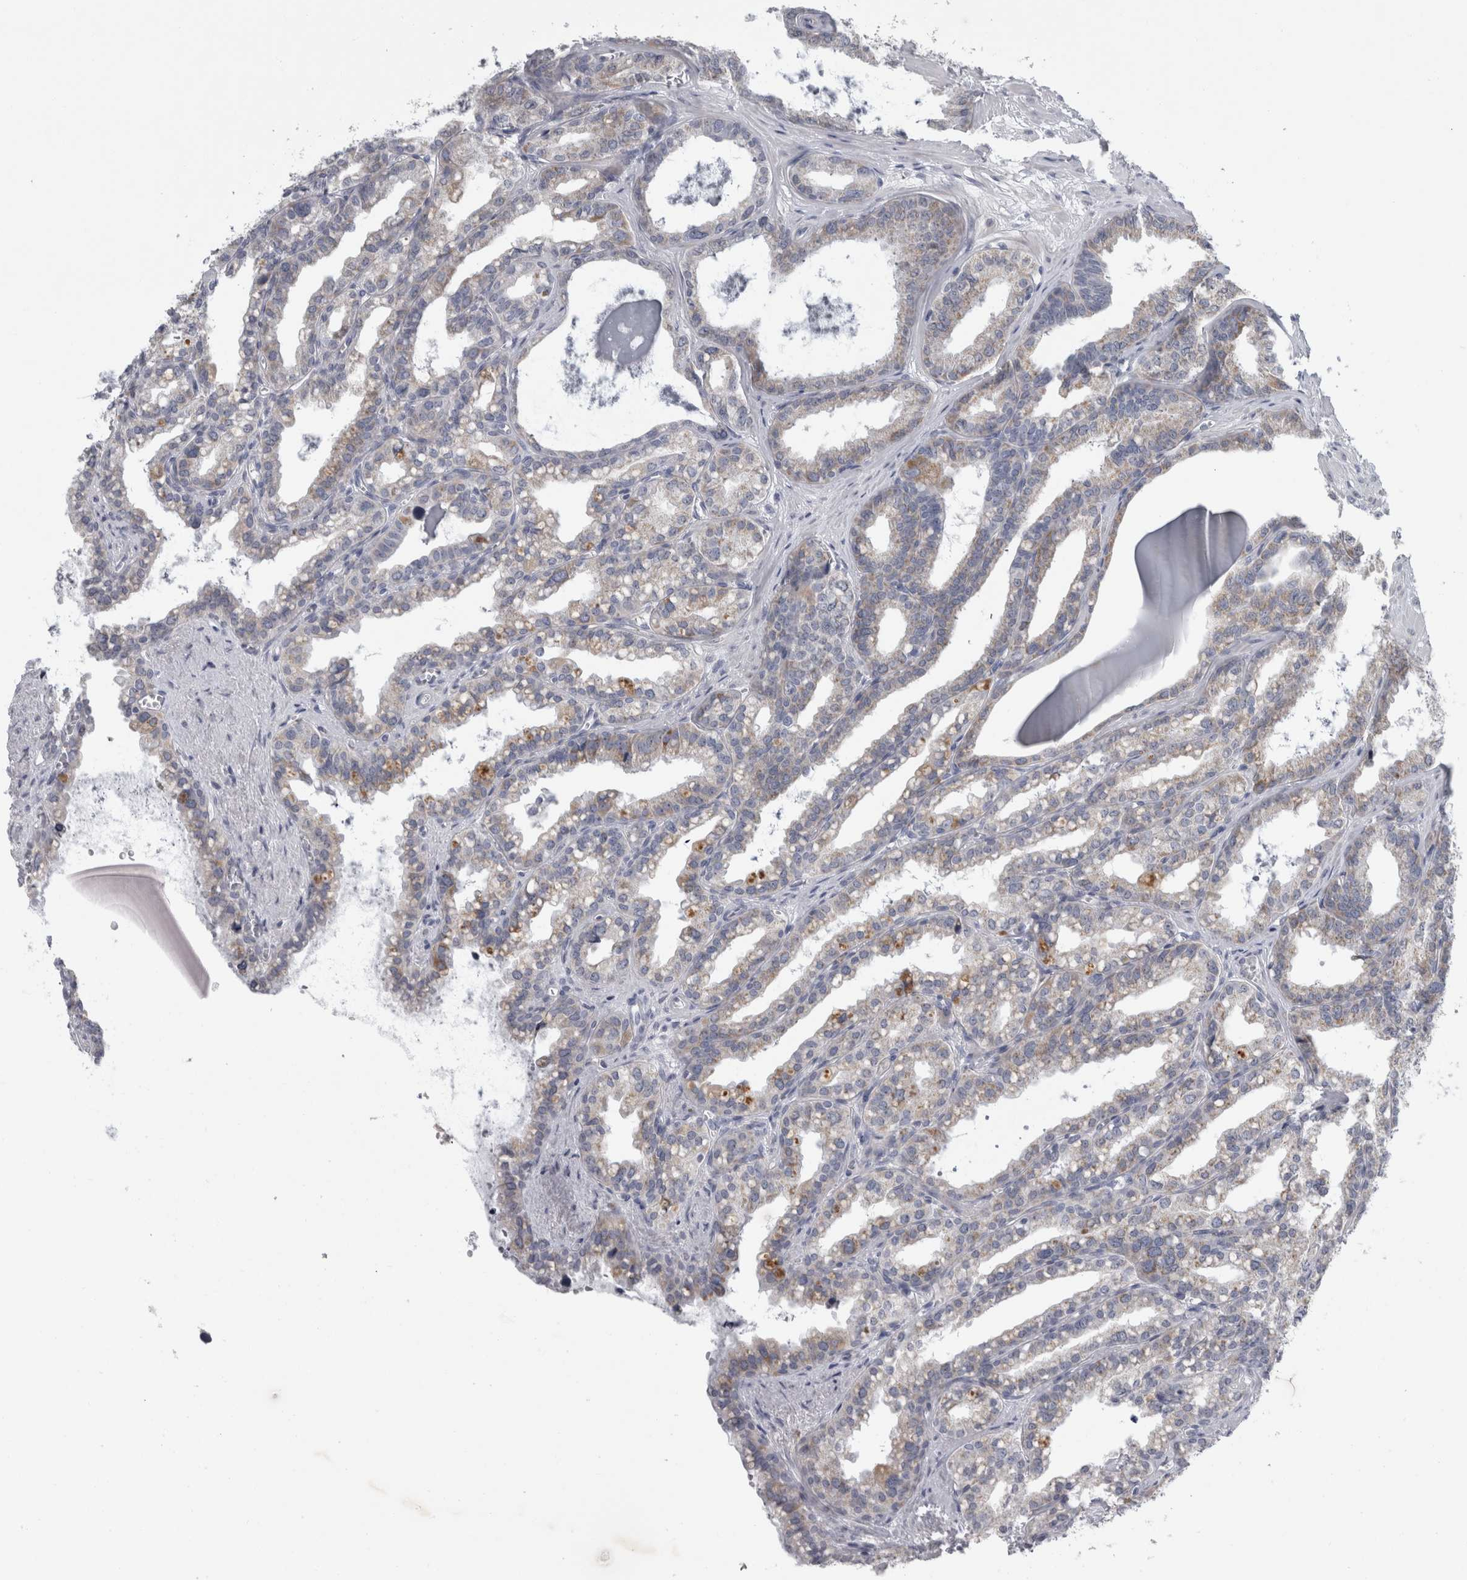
{"staining": {"intensity": "moderate", "quantity": "25%-75%", "location": "cytoplasmic/membranous"}, "tissue": "seminal vesicle", "cell_type": "Glandular cells", "image_type": "normal", "snomed": [{"axis": "morphology", "description": "Normal tissue, NOS"}, {"axis": "topography", "description": "Prostate"}, {"axis": "topography", "description": "Seminal veicle"}], "caption": "A micrograph showing moderate cytoplasmic/membranous positivity in about 25%-75% of glandular cells in normal seminal vesicle, as visualized by brown immunohistochemical staining.", "gene": "FXYD7", "patient": {"sex": "male", "age": 51}}